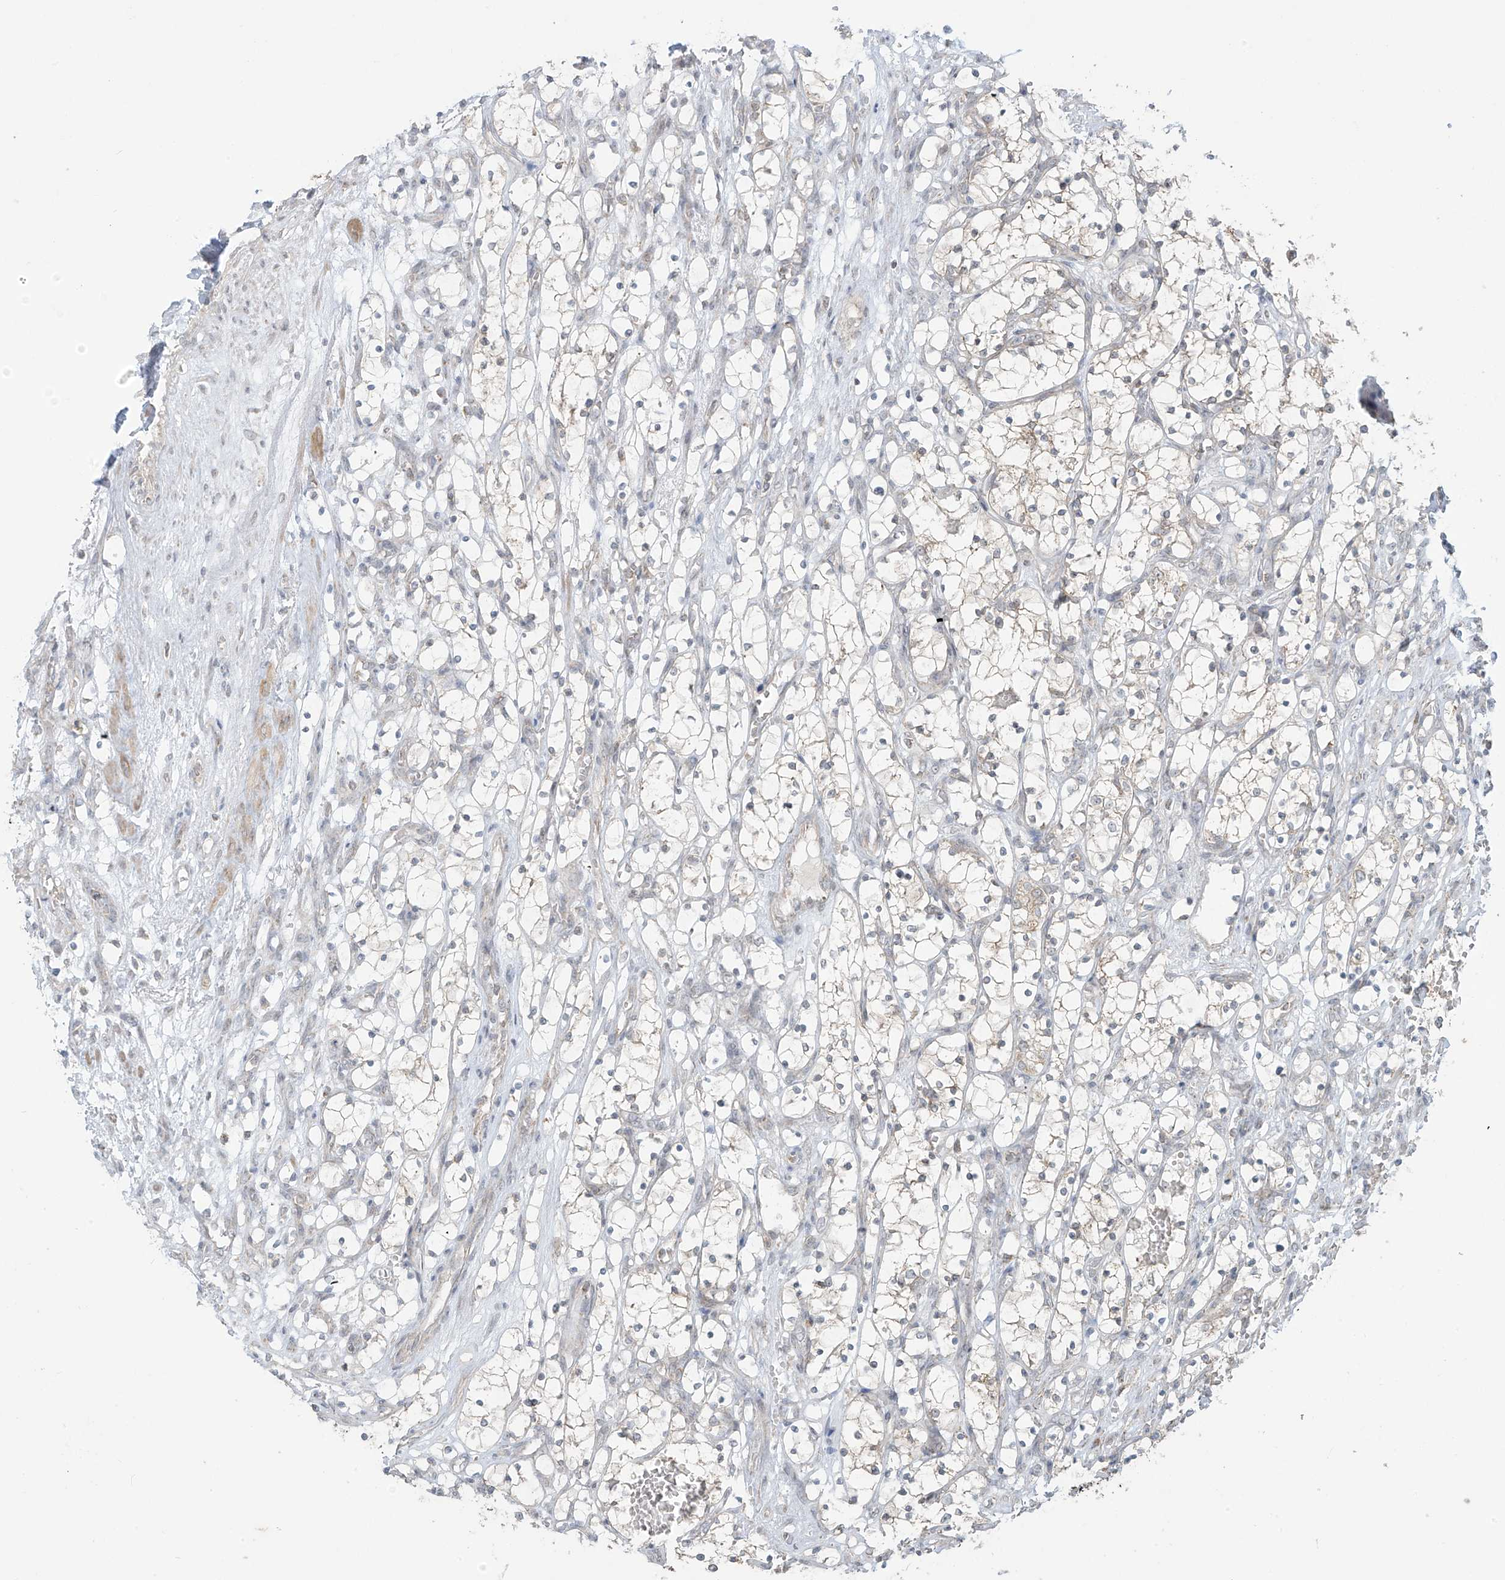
{"staining": {"intensity": "negative", "quantity": "none", "location": "none"}, "tissue": "renal cancer", "cell_type": "Tumor cells", "image_type": "cancer", "snomed": [{"axis": "morphology", "description": "Adenocarcinoma, NOS"}, {"axis": "topography", "description": "Kidney"}], "caption": "Protein analysis of renal adenocarcinoma demonstrates no significant staining in tumor cells. (DAB (3,3'-diaminobenzidine) IHC visualized using brightfield microscopy, high magnification).", "gene": "HDDC2", "patient": {"sex": "female", "age": 69}}